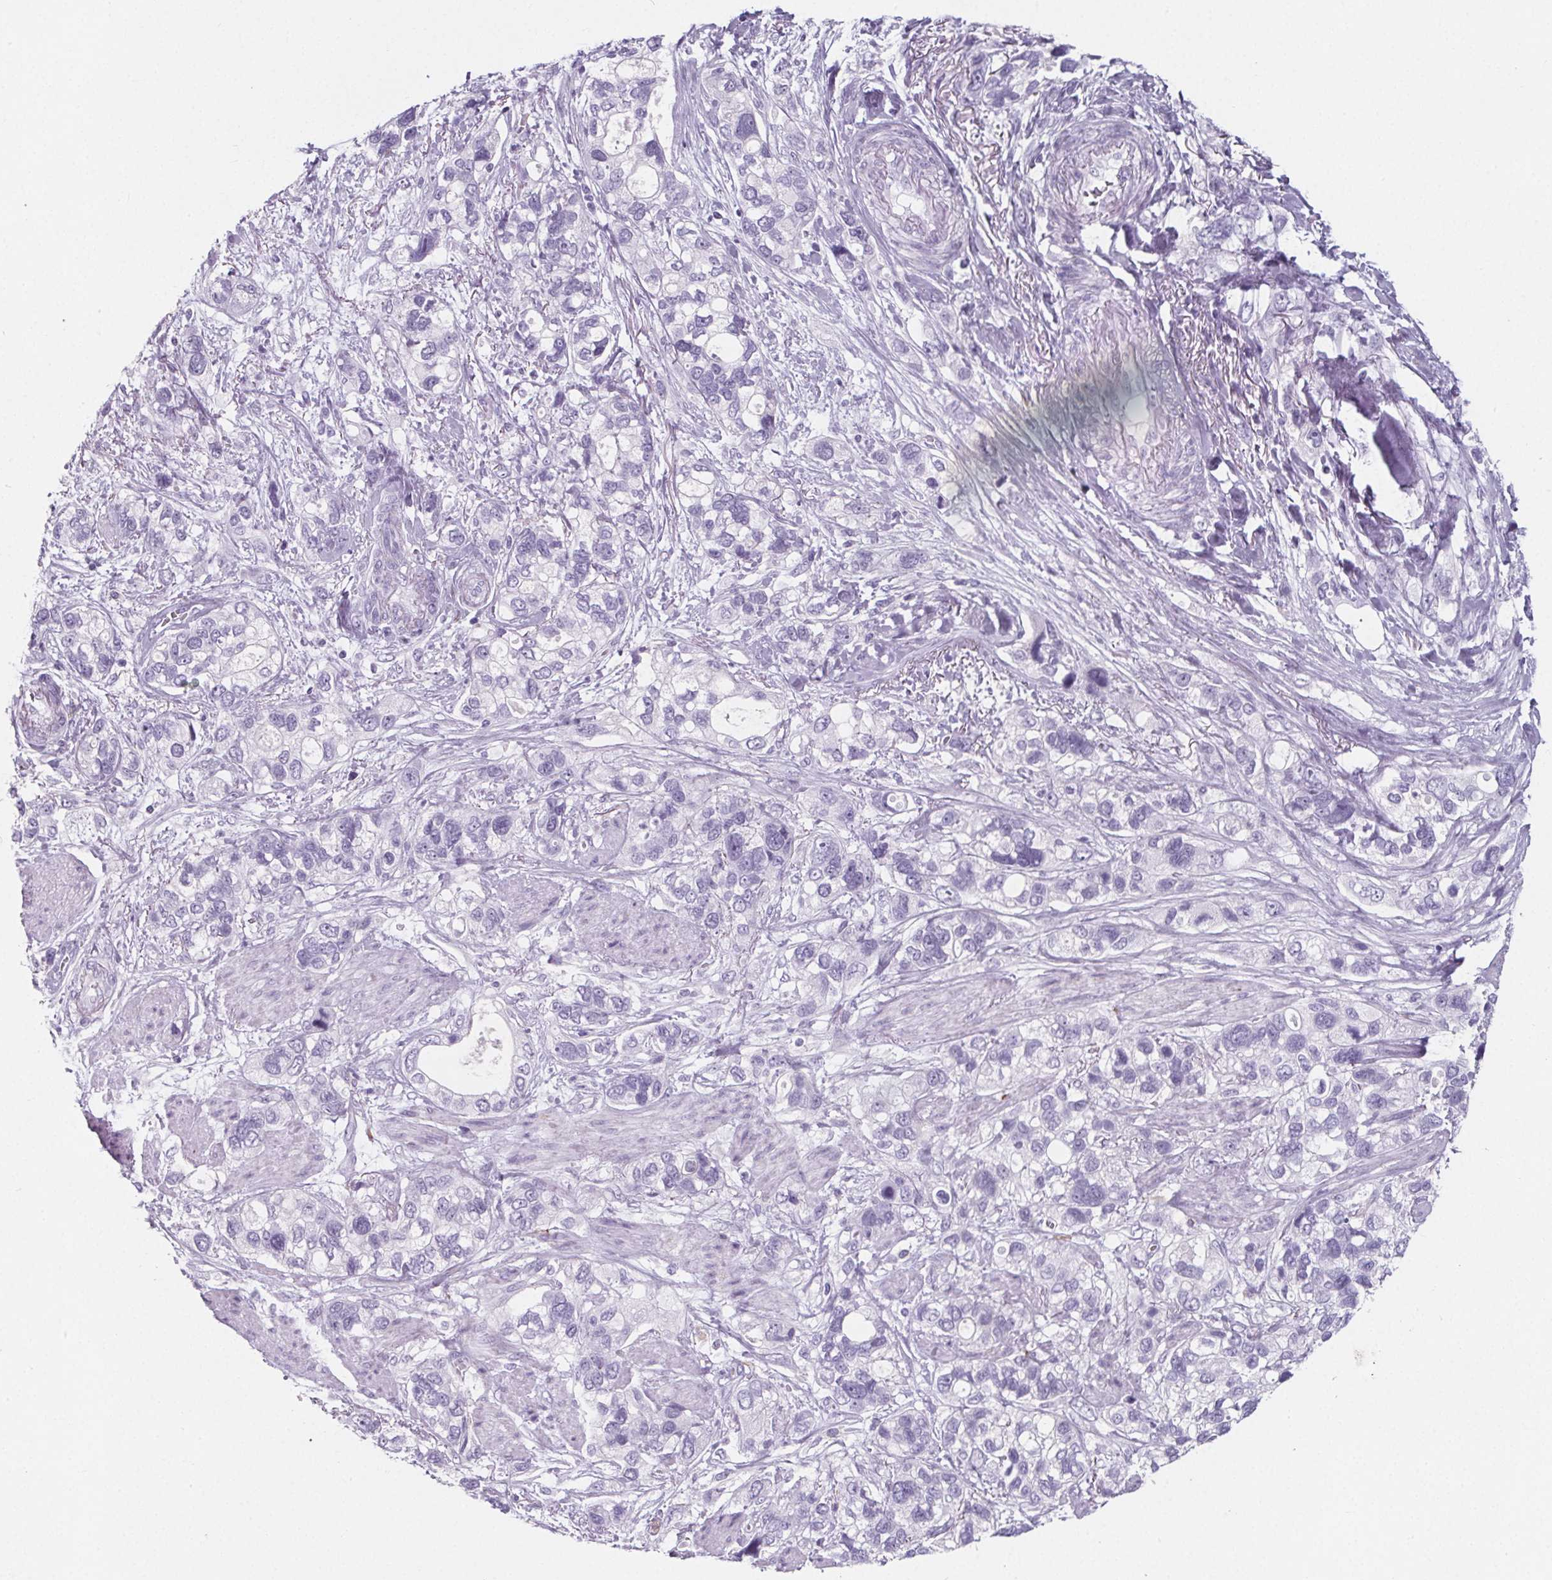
{"staining": {"intensity": "negative", "quantity": "none", "location": "none"}, "tissue": "stomach cancer", "cell_type": "Tumor cells", "image_type": "cancer", "snomed": [{"axis": "morphology", "description": "Adenocarcinoma, NOS"}, {"axis": "topography", "description": "Stomach, upper"}], "caption": "Immunohistochemical staining of stomach cancer (adenocarcinoma) reveals no significant staining in tumor cells.", "gene": "ADRB1", "patient": {"sex": "female", "age": 81}}